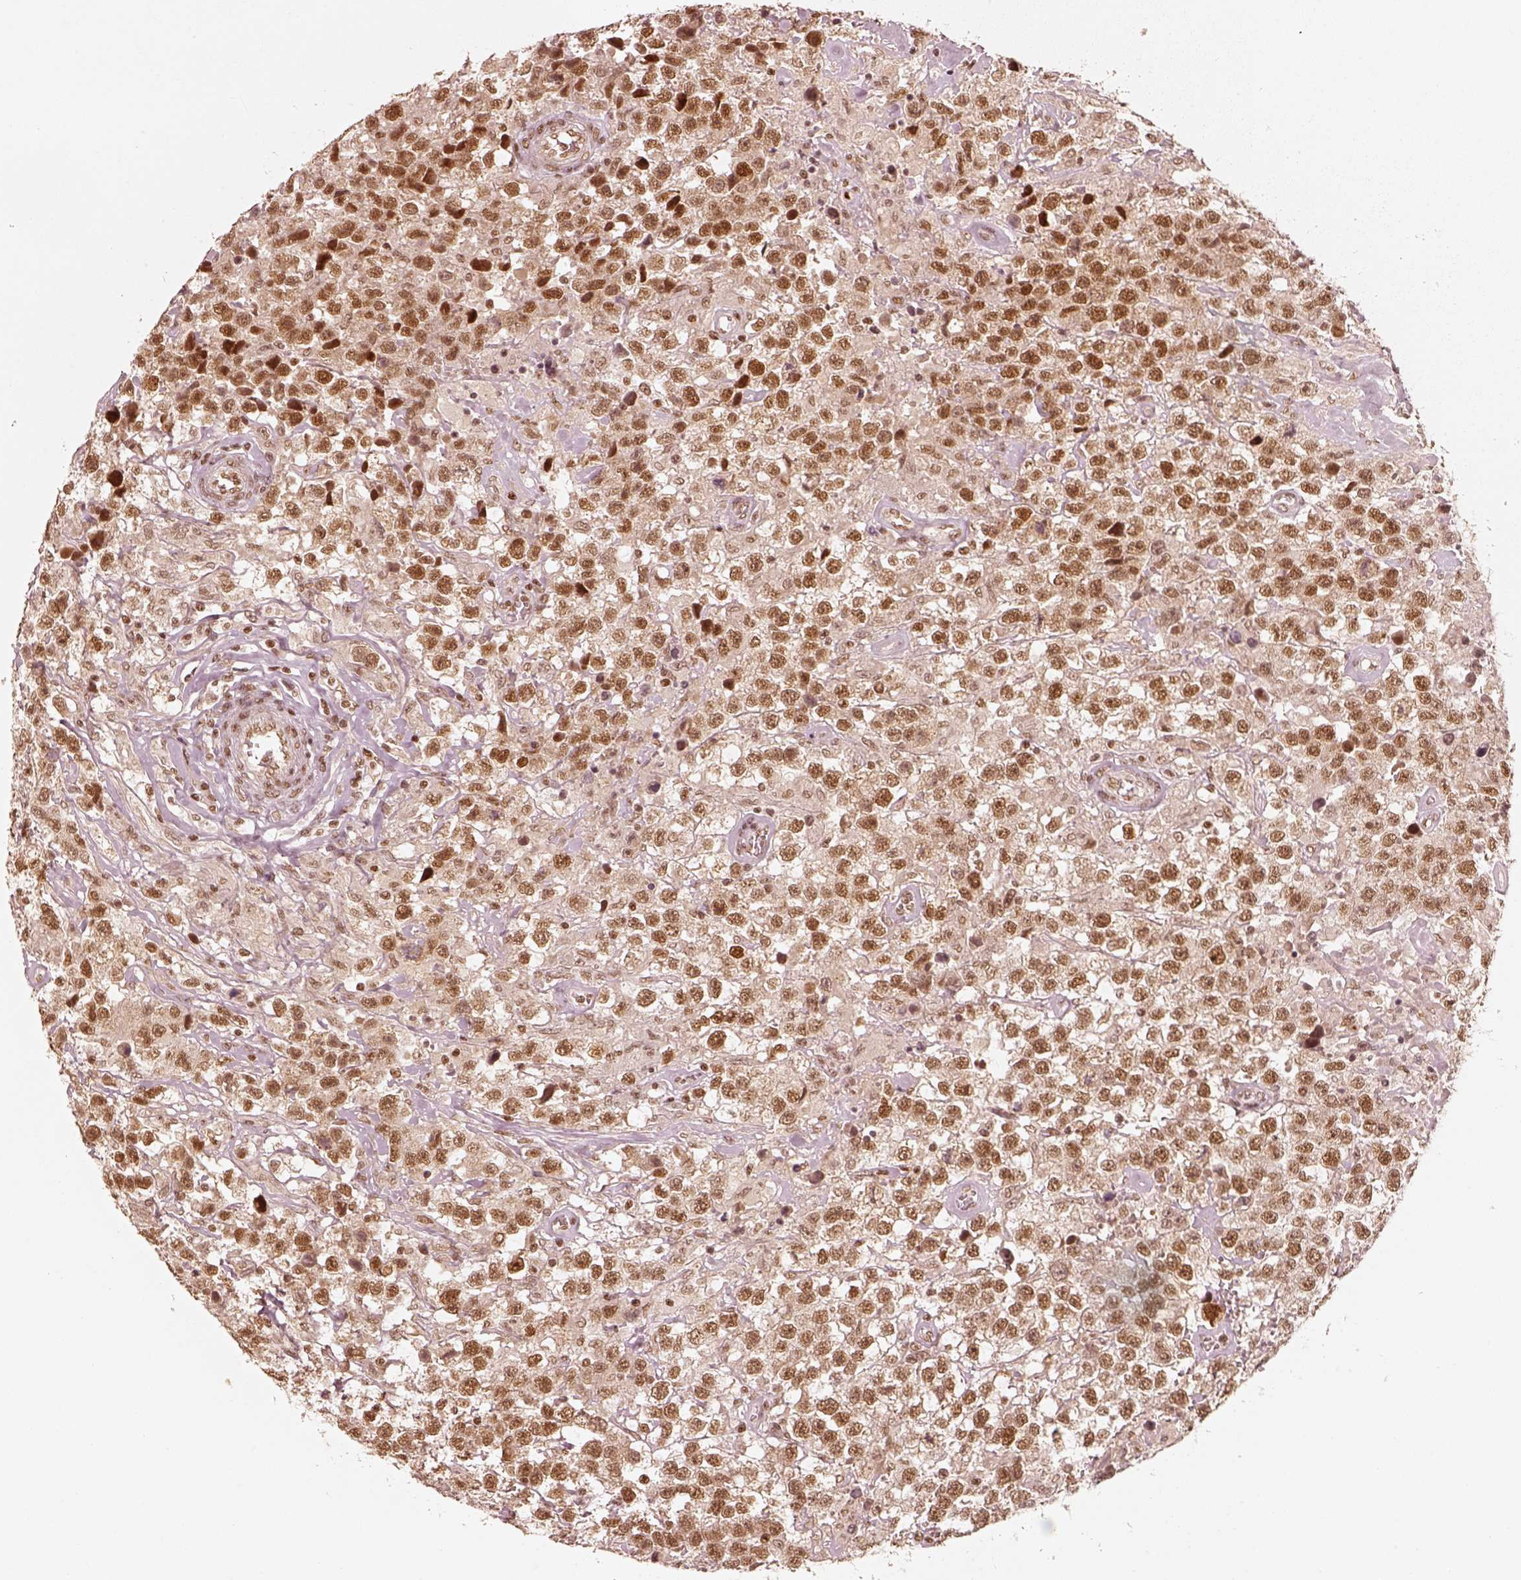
{"staining": {"intensity": "moderate", "quantity": ">75%", "location": "nuclear"}, "tissue": "testis cancer", "cell_type": "Tumor cells", "image_type": "cancer", "snomed": [{"axis": "morphology", "description": "Seminoma, NOS"}, {"axis": "topography", "description": "Testis"}], "caption": "This is a histology image of IHC staining of testis seminoma, which shows moderate expression in the nuclear of tumor cells.", "gene": "GMEB2", "patient": {"sex": "male", "age": 43}}